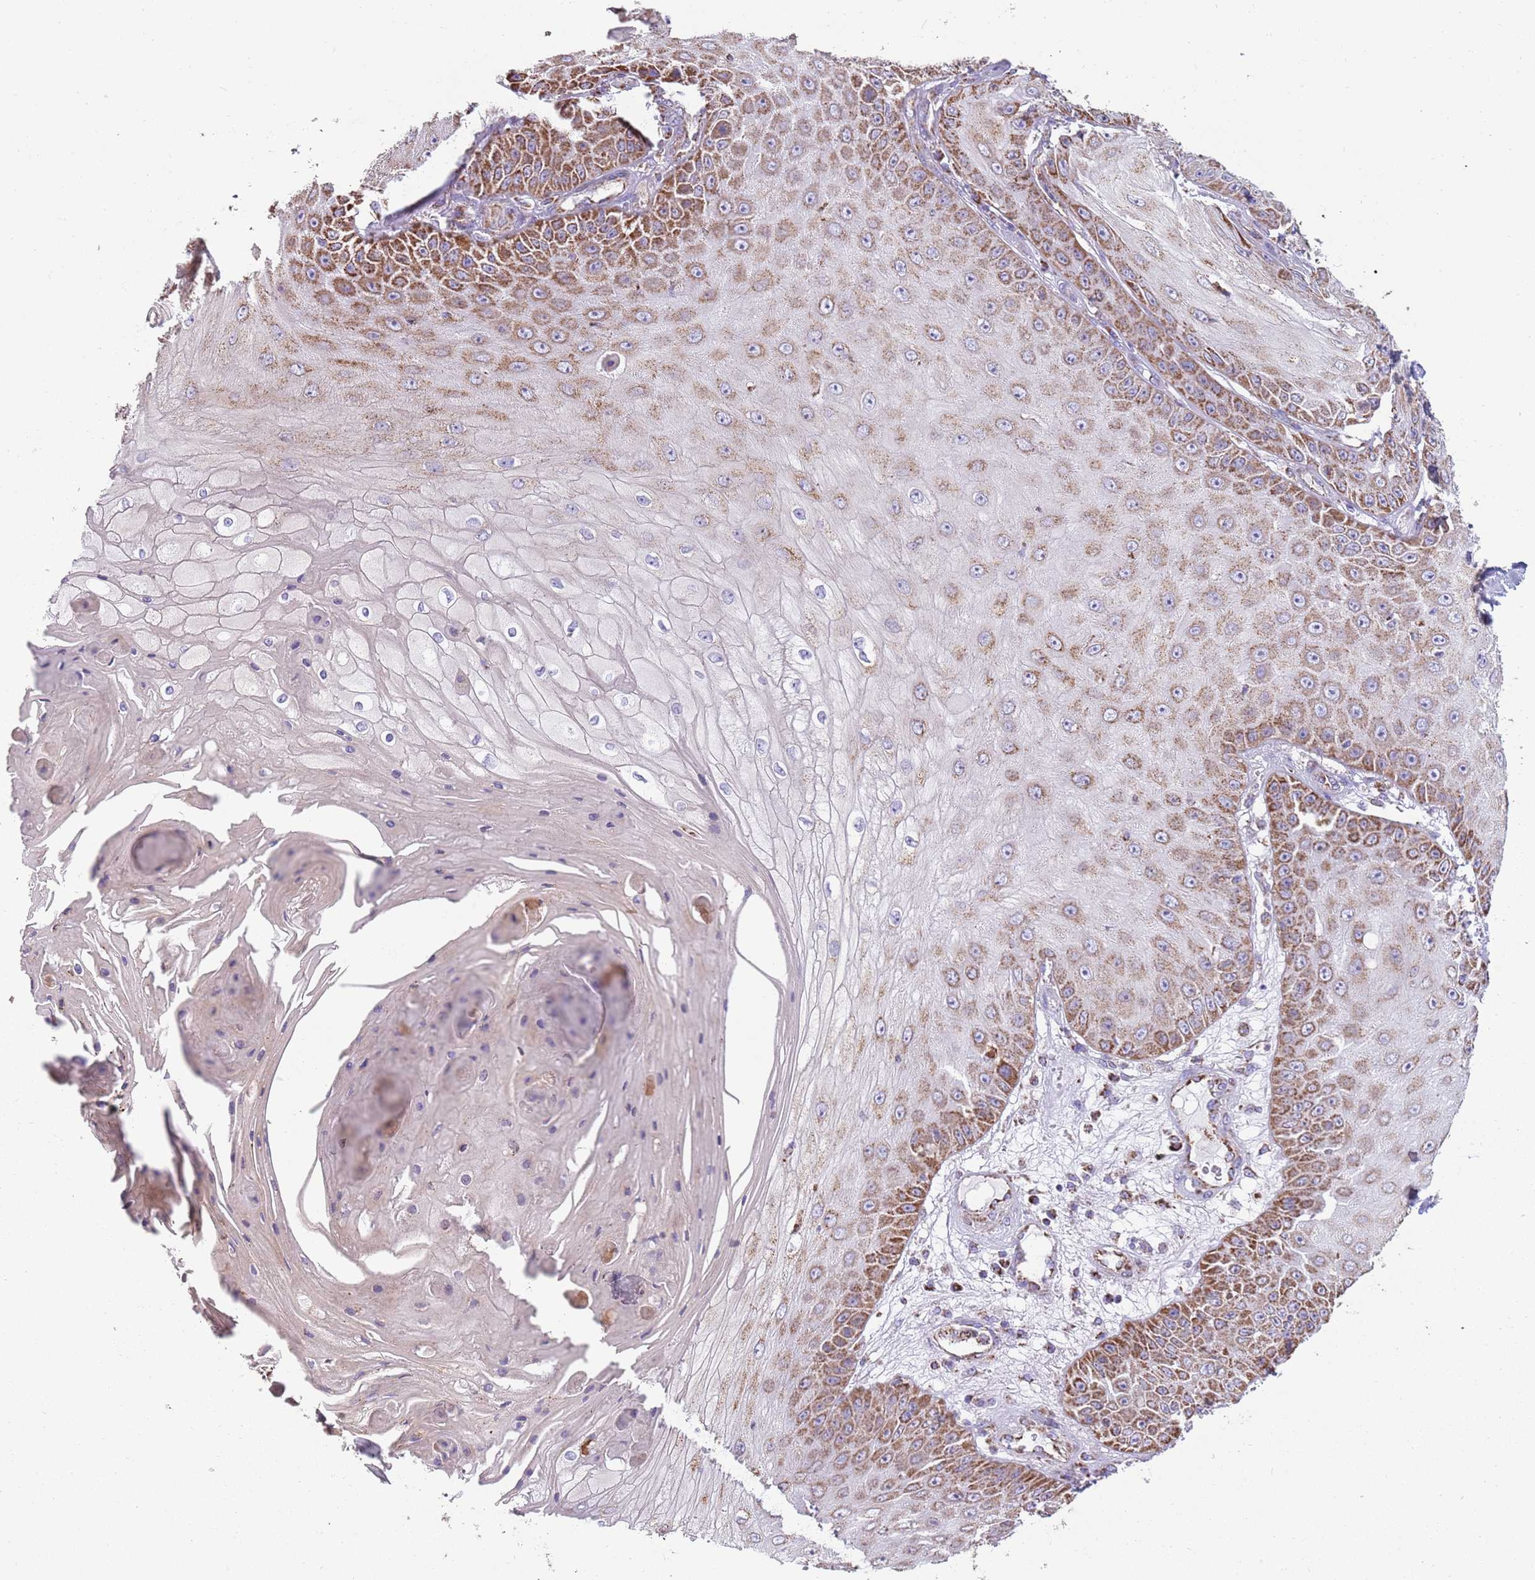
{"staining": {"intensity": "moderate", "quantity": ">75%", "location": "cytoplasmic/membranous"}, "tissue": "skin cancer", "cell_type": "Tumor cells", "image_type": "cancer", "snomed": [{"axis": "morphology", "description": "Squamous cell carcinoma, NOS"}, {"axis": "topography", "description": "Skin"}], "caption": "Immunohistochemical staining of human skin cancer shows medium levels of moderate cytoplasmic/membranous staining in about >75% of tumor cells.", "gene": "TTLL1", "patient": {"sex": "male", "age": 70}}